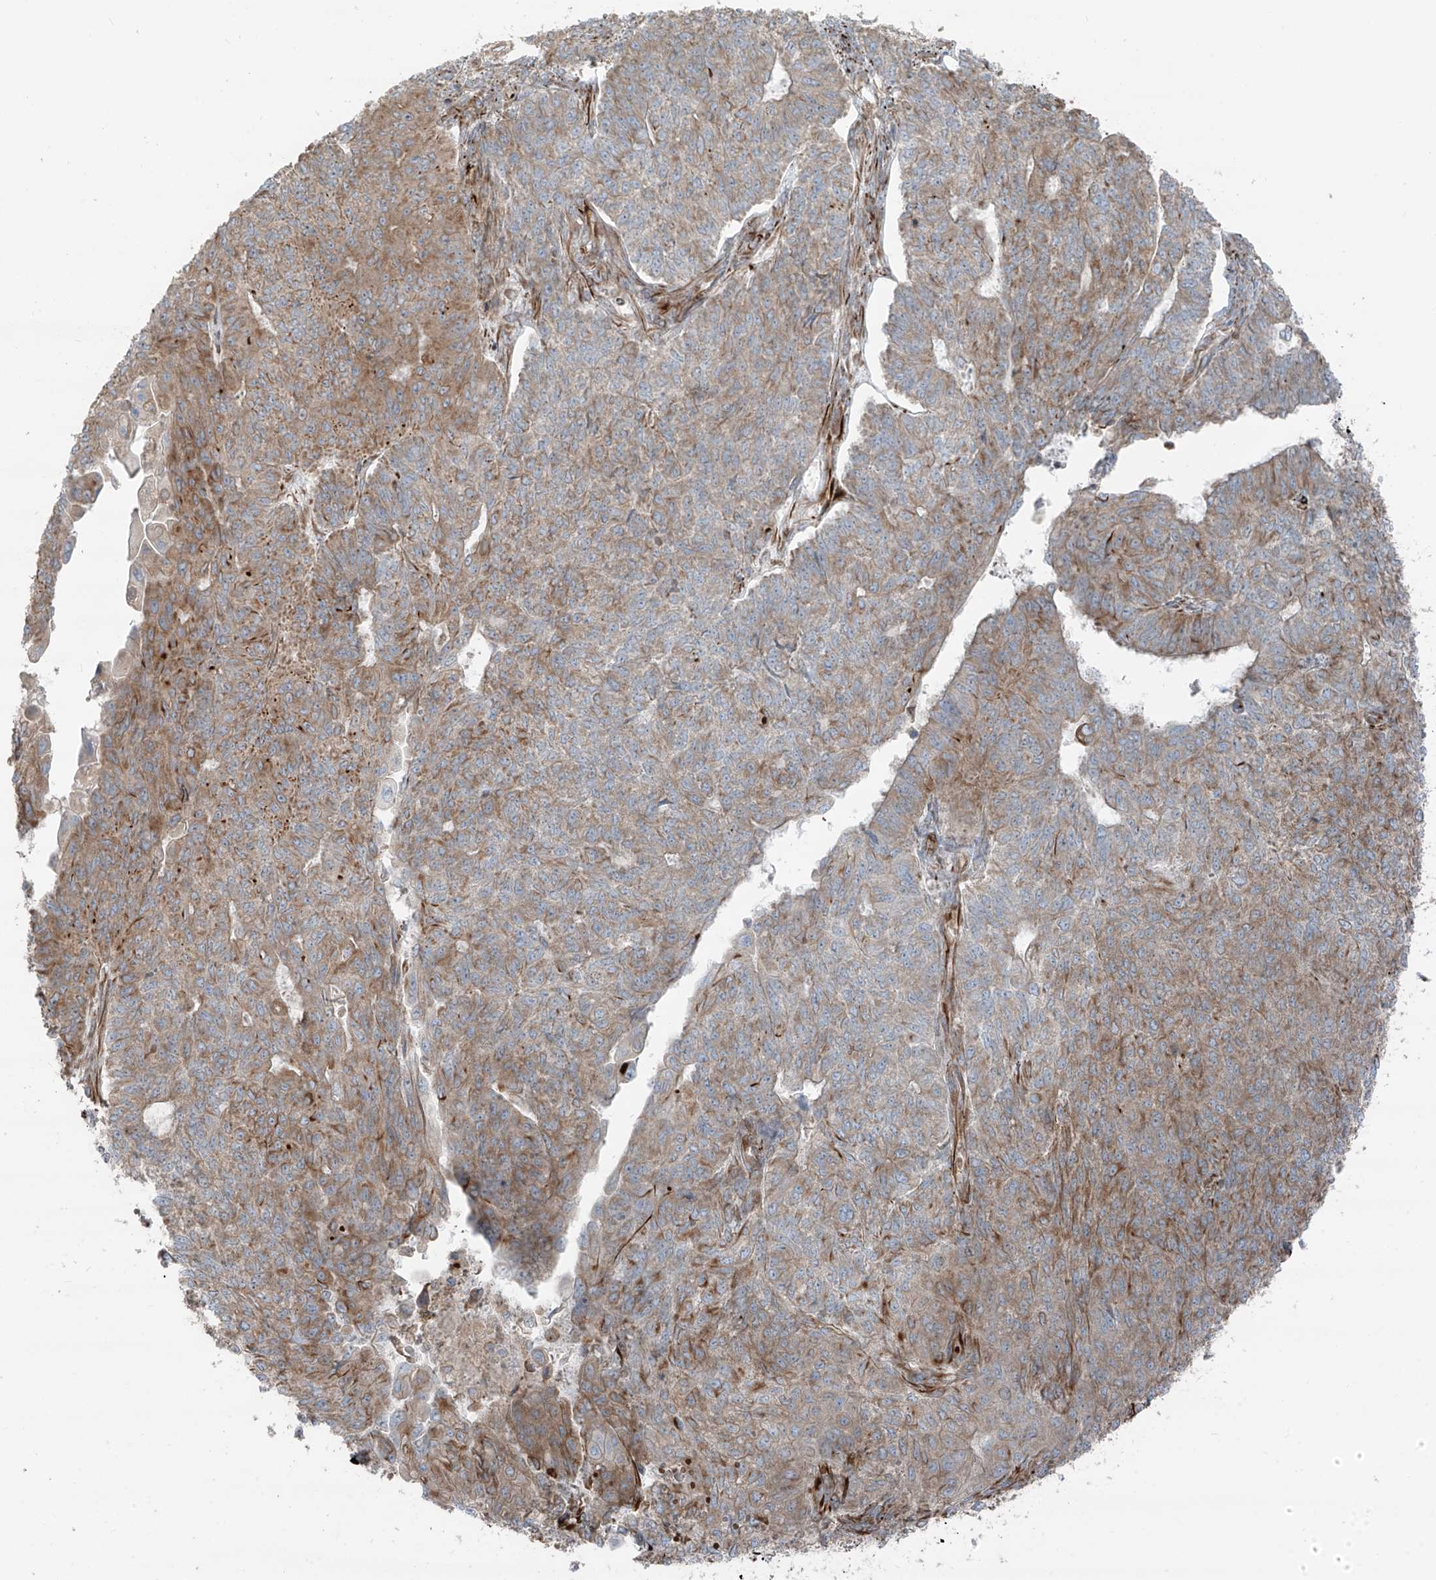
{"staining": {"intensity": "moderate", "quantity": ">75%", "location": "cytoplasmic/membranous"}, "tissue": "endometrial cancer", "cell_type": "Tumor cells", "image_type": "cancer", "snomed": [{"axis": "morphology", "description": "Adenocarcinoma, NOS"}, {"axis": "topography", "description": "Endometrium"}], "caption": "Human endometrial cancer (adenocarcinoma) stained for a protein (brown) displays moderate cytoplasmic/membranous positive staining in approximately >75% of tumor cells.", "gene": "ERLEC1", "patient": {"sex": "female", "age": 32}}